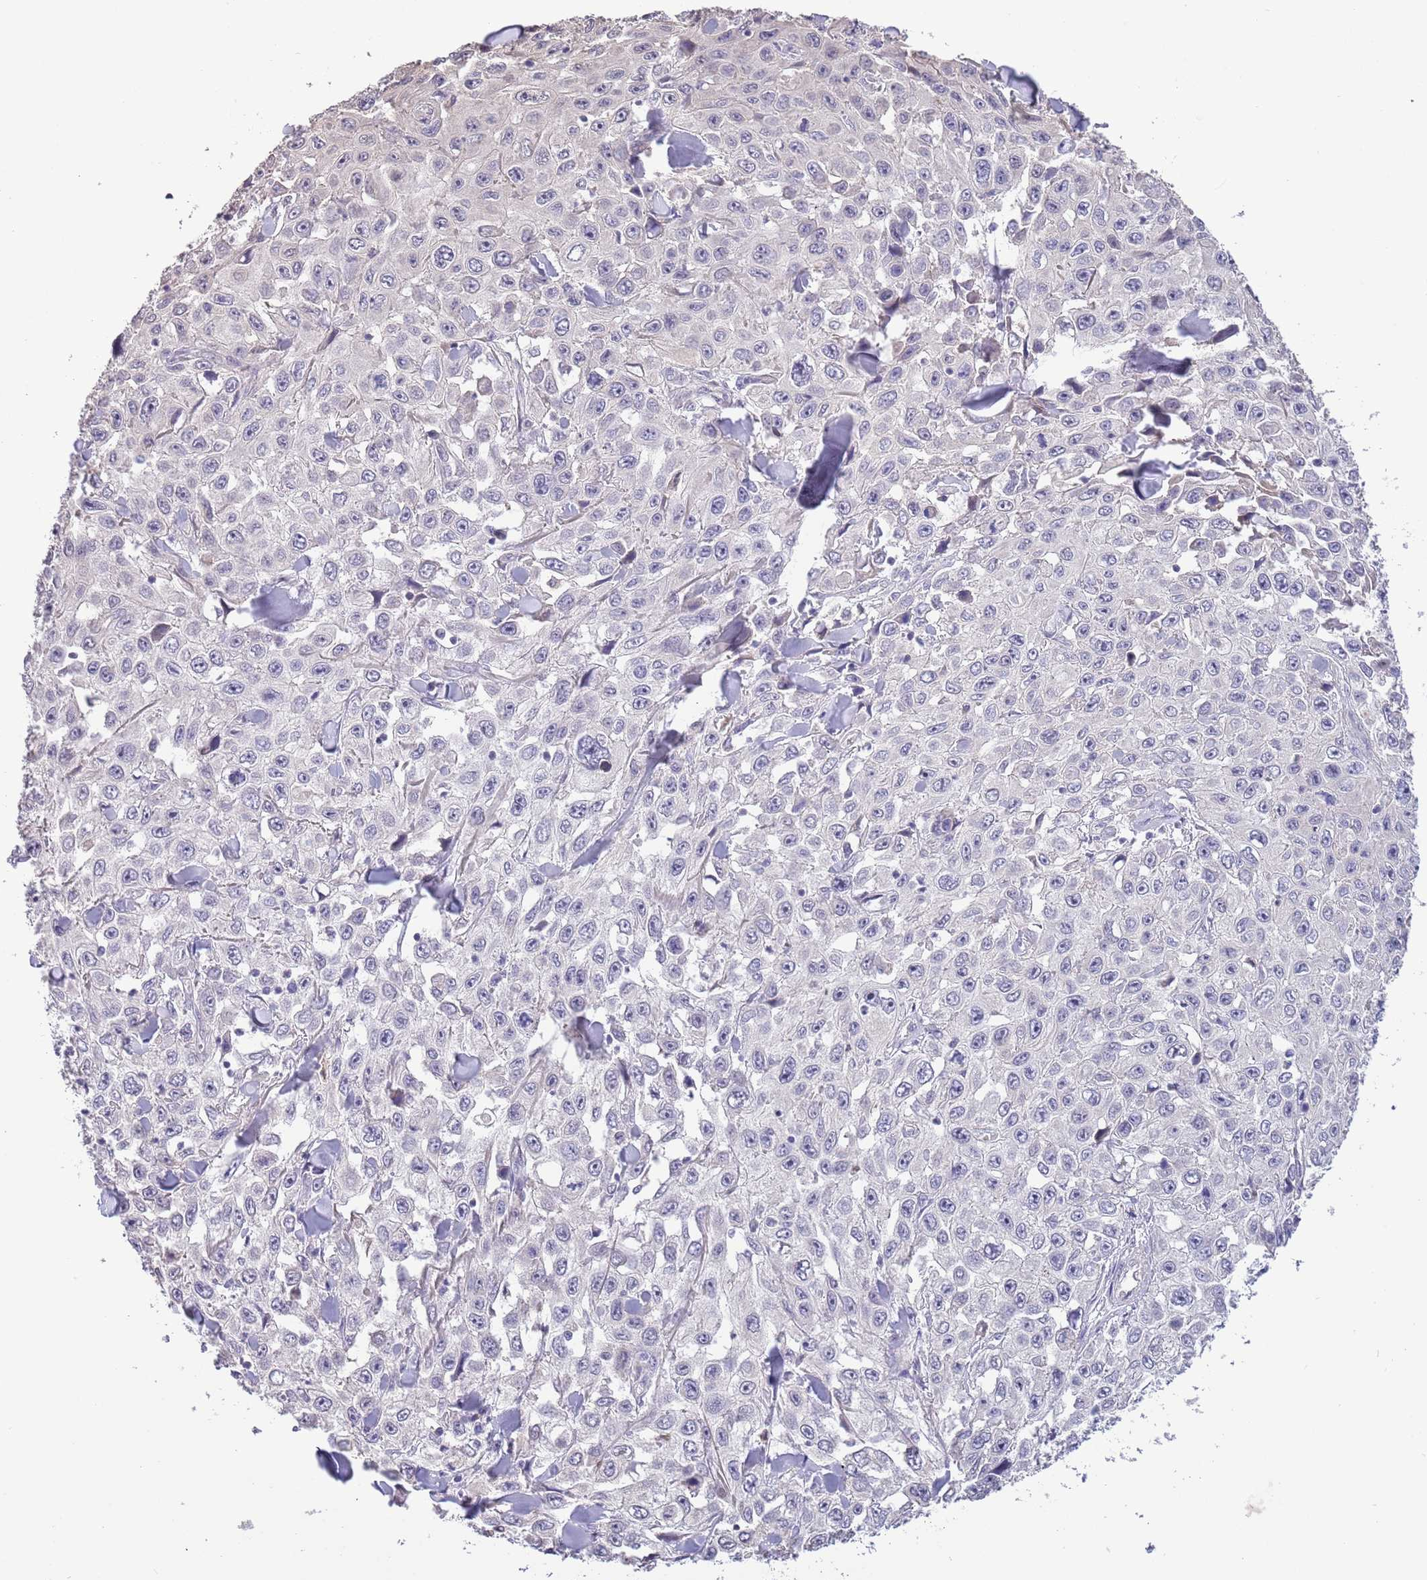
{"staining": {"intensity": "negative", "quantity": "none", "location": "none"}, "tissue": "skin cancer", "cell_type": "Tumor cells", "image_type": "cancer", "snomed": [{"axis": "morphology", "description": "Squamous cell carcinoma, NOS"}, {"axis": "topography", "description": "Skin"}], "caption": "Immunohistochemistry of human skin cancer reveals no expression in tumor cells.", "gene": "LIPJ", "patient": {"sex": "male", "age": 82}}